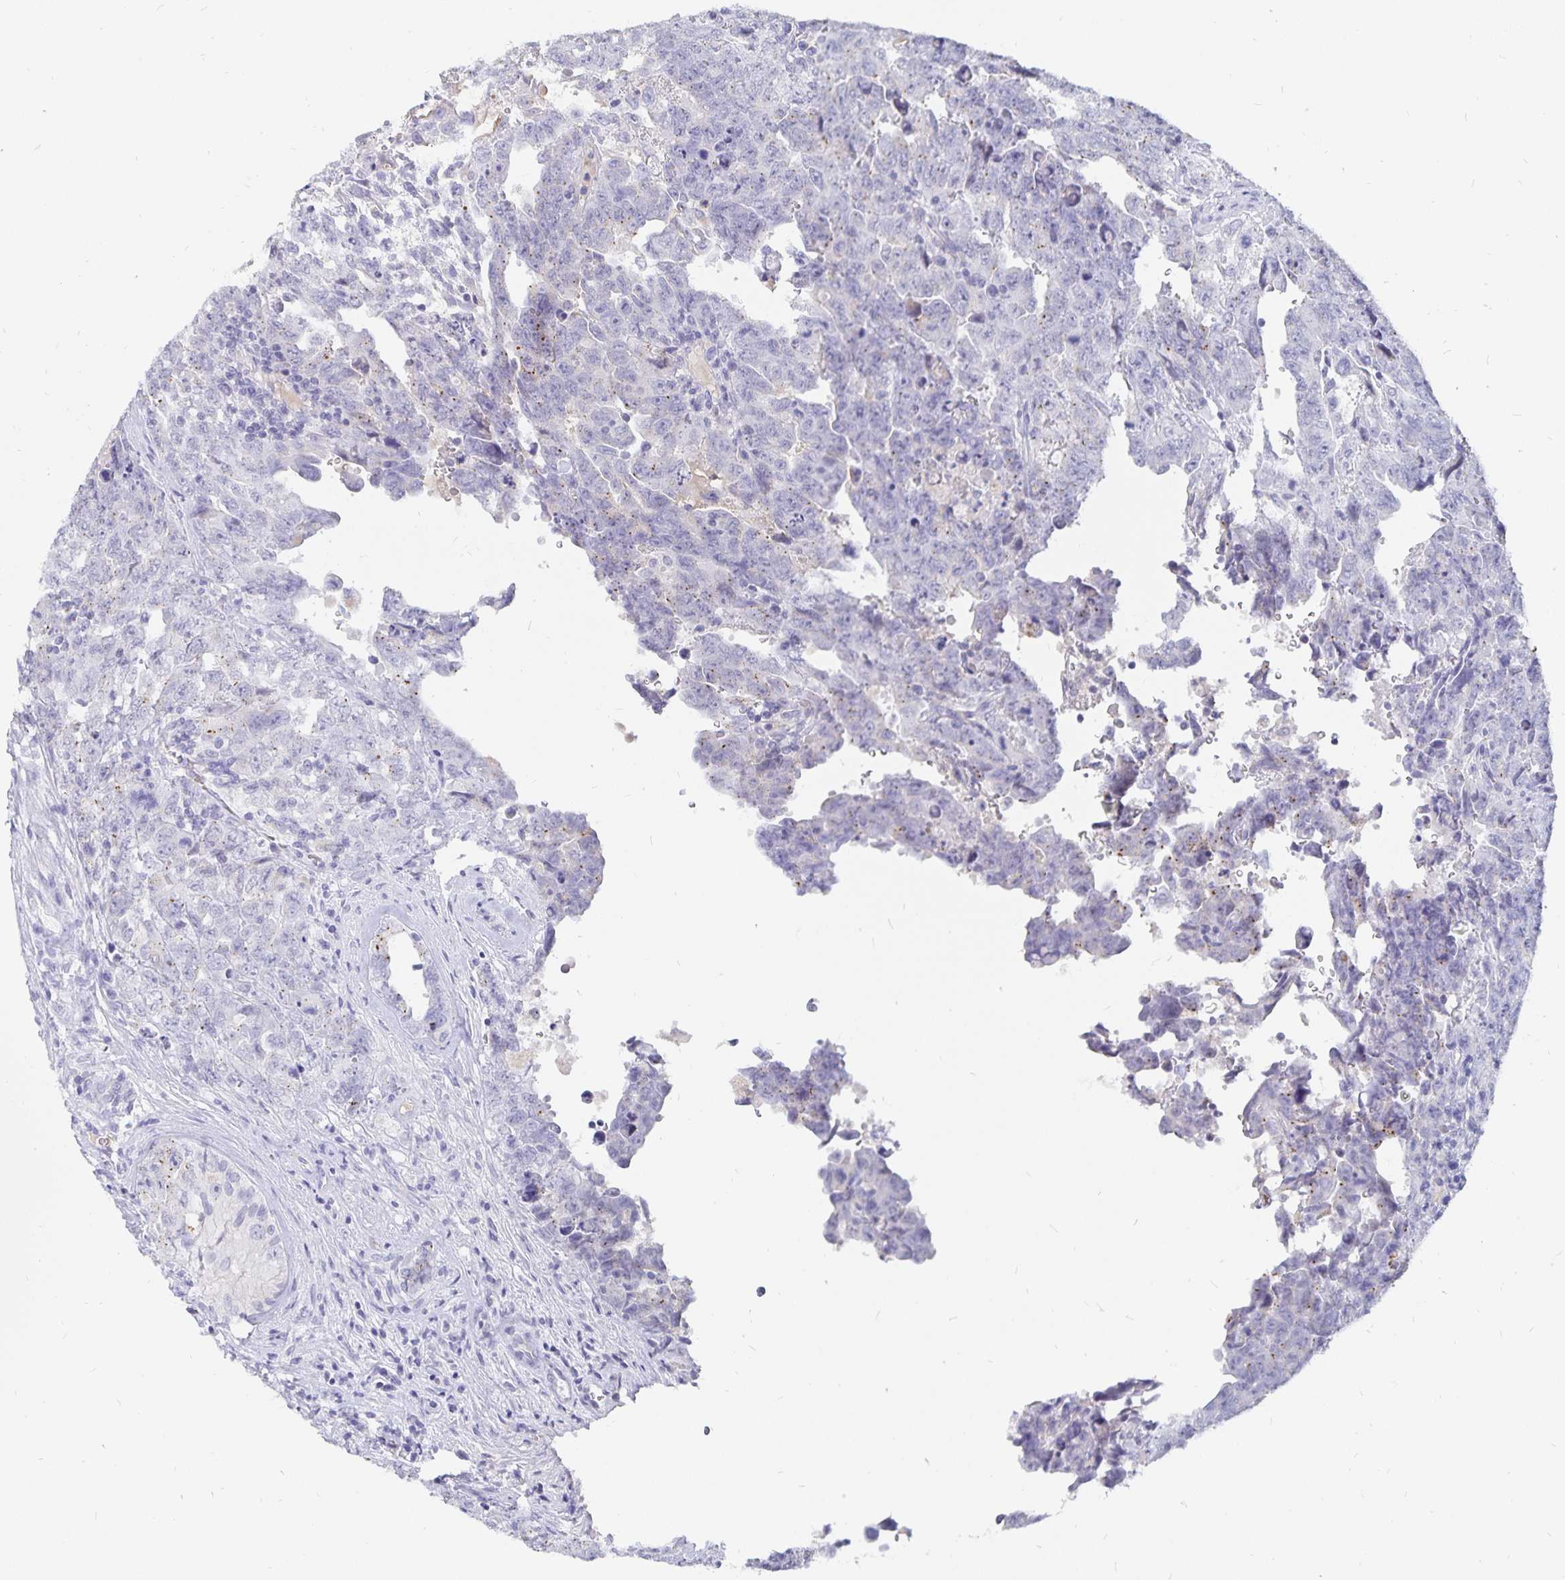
{"staining": {"intensity": "weak", "quantity": "<25%", "location": "cytoplasmic/membranous"}, "tissue": "testis cancer", "cell_type": "Tumor cells", "image_type": "cancer", "snomed": [{"axis": "morphology", "description": "Carcinoma, Embryonal, NOS"}, {"axis": "topography", "description": "Testis"}], "caption": "IHC image of neoplastic tissue: embryonal carcinoma (testis) stained with DAB displays no significant protein expression in tumor cells.", "gene": "PKHD1", "patient": {"sex": "male", "age": 24}}